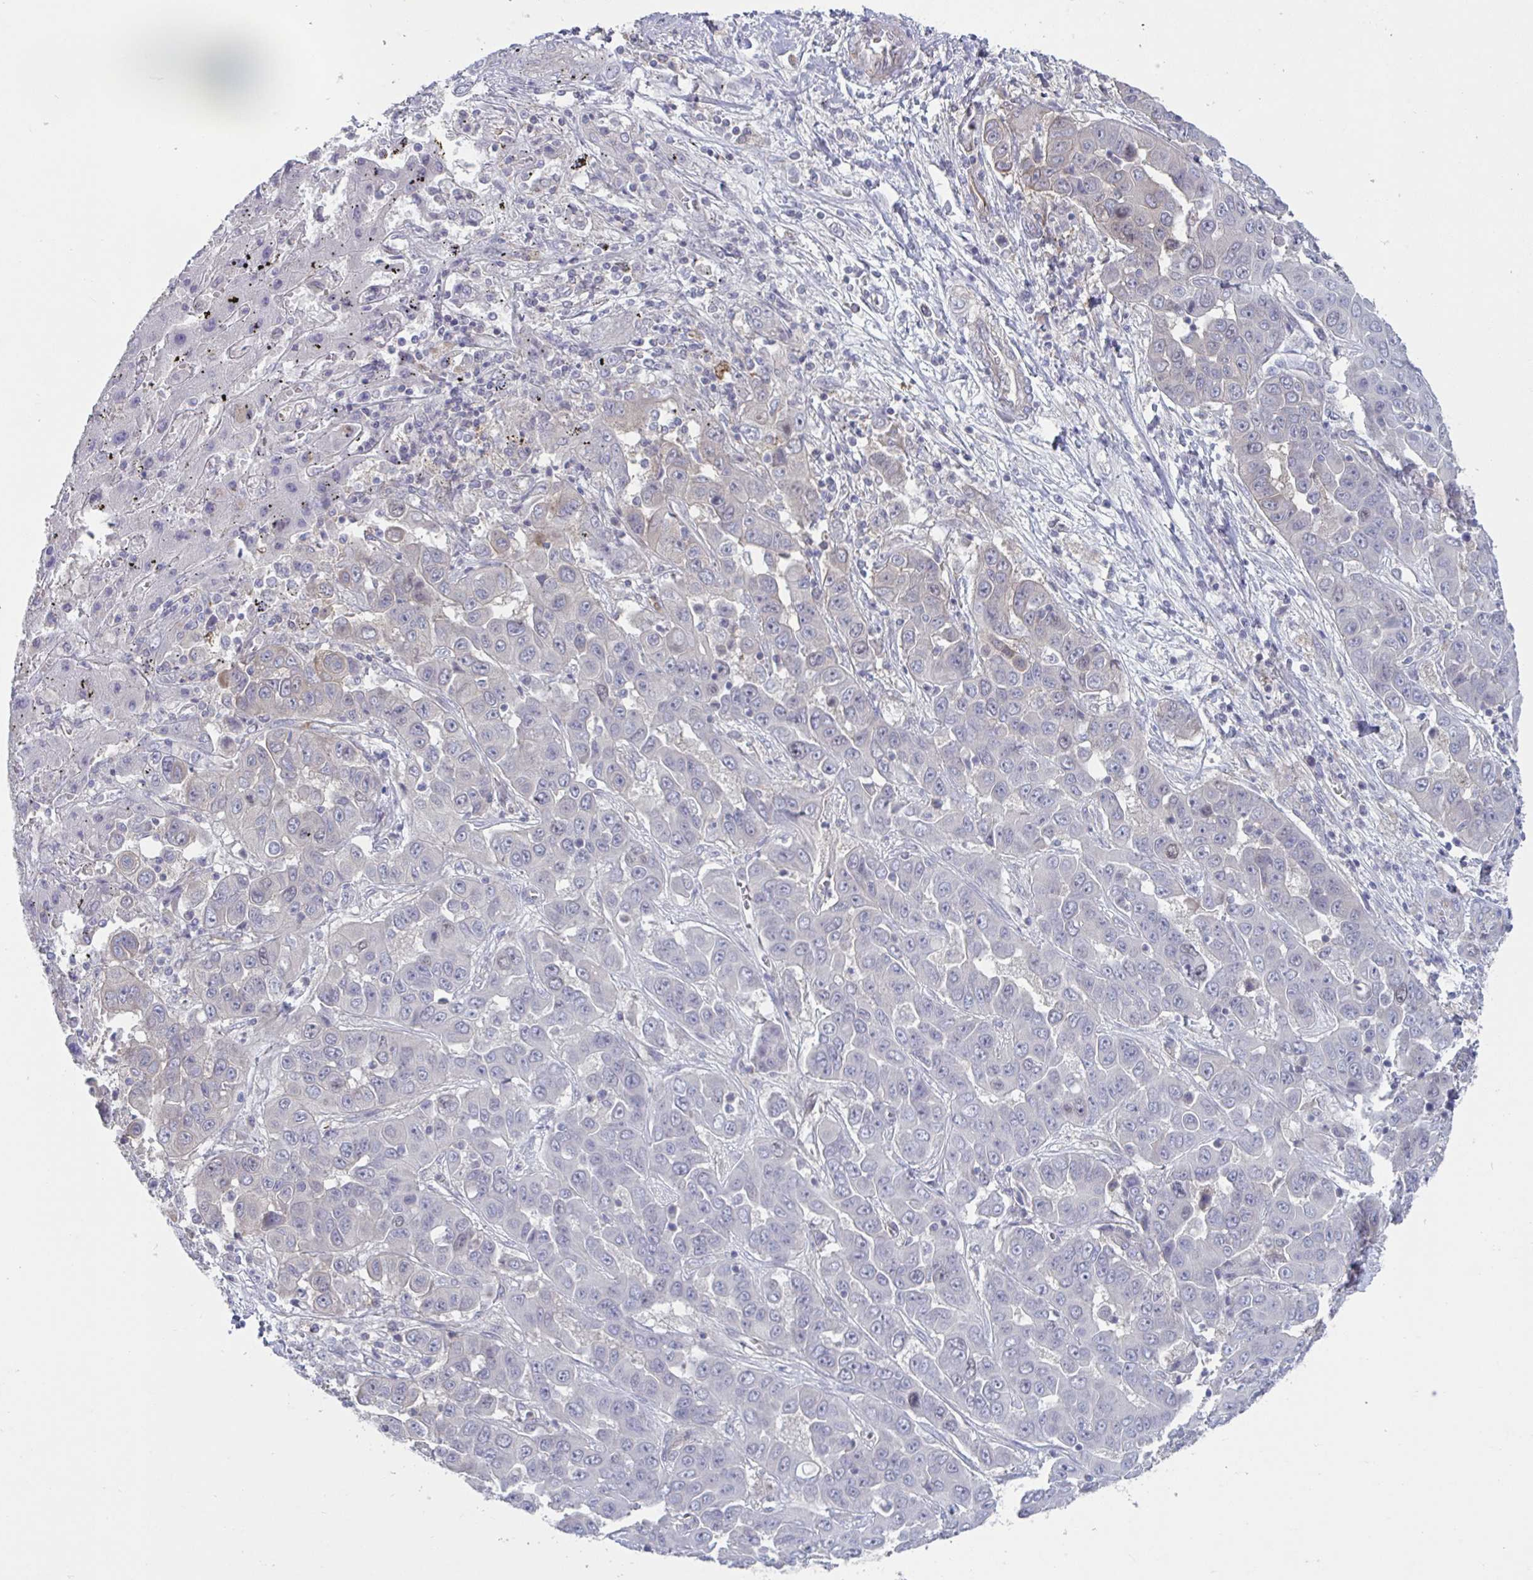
{"staining": {"intensity": "negative", "quantity": "none", "location": "none"}, "tissue": "liver cancer", "cell_type": "Tumor cells", "image_type": "cancer", "snomed": [{"axis": "morphology", "description": "Cholangiocarcinoma"}, {"axis": "topography", "description": "Liver"}], "caption": "Tumor cells show no significant expression in liver cancer.", "gene": "STK26", "patient": {"sex": "female", "age": 52}}